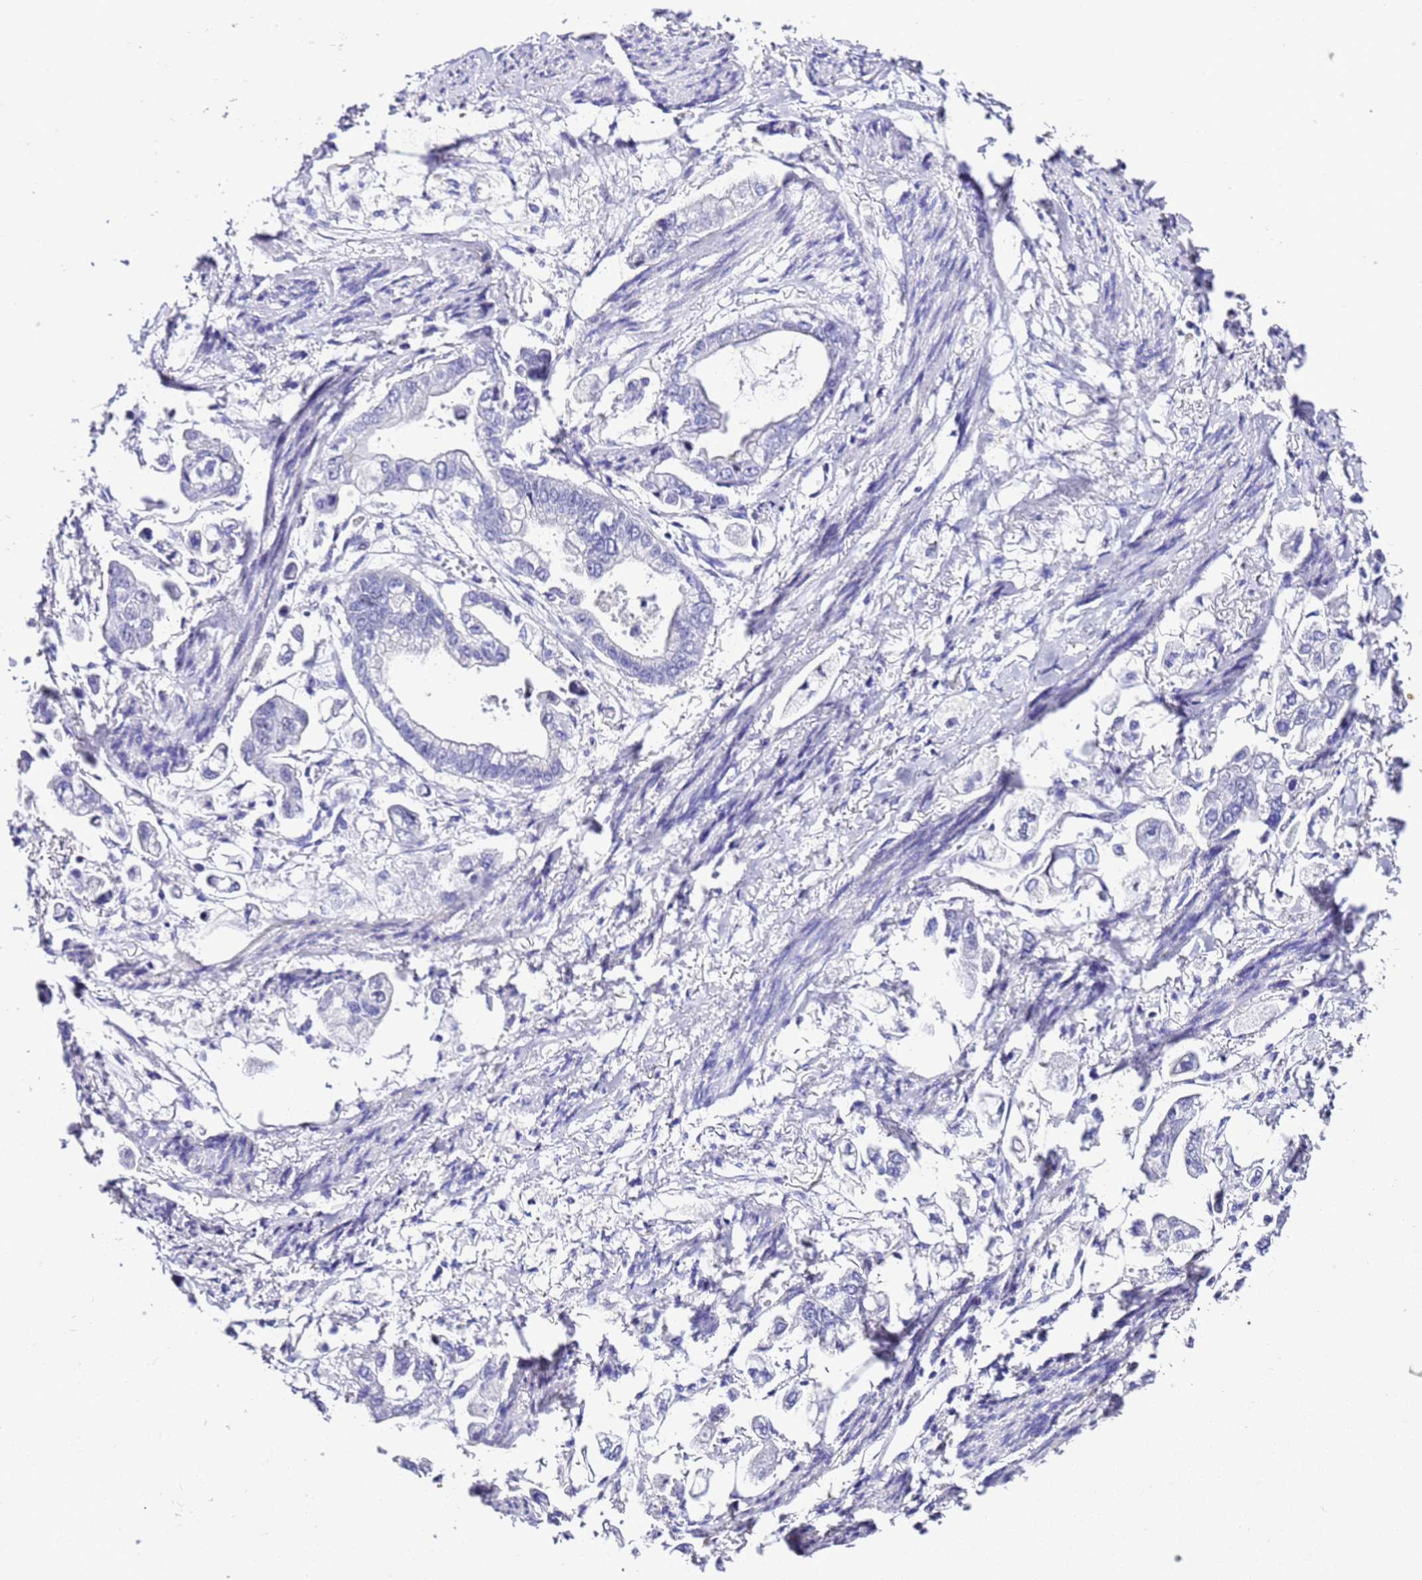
{"staining": {"intensity": "negative", "quantity": "none", "location": "none"}, "tissue": "stomach cancer", "cell_type": "Tumor cells", "image_type": "cancer", "snomed": [{"axis": "morphology", "description": "Adenocarcinoma, NOS"}, {"axis": "topography", "description": "Stomach"}], "caption": "Tumor cells show no significant protein positivity in adenocarcinoma (stomach).", "gene": "ZNF417", "patient": {"sex": "male", "age": 62}}